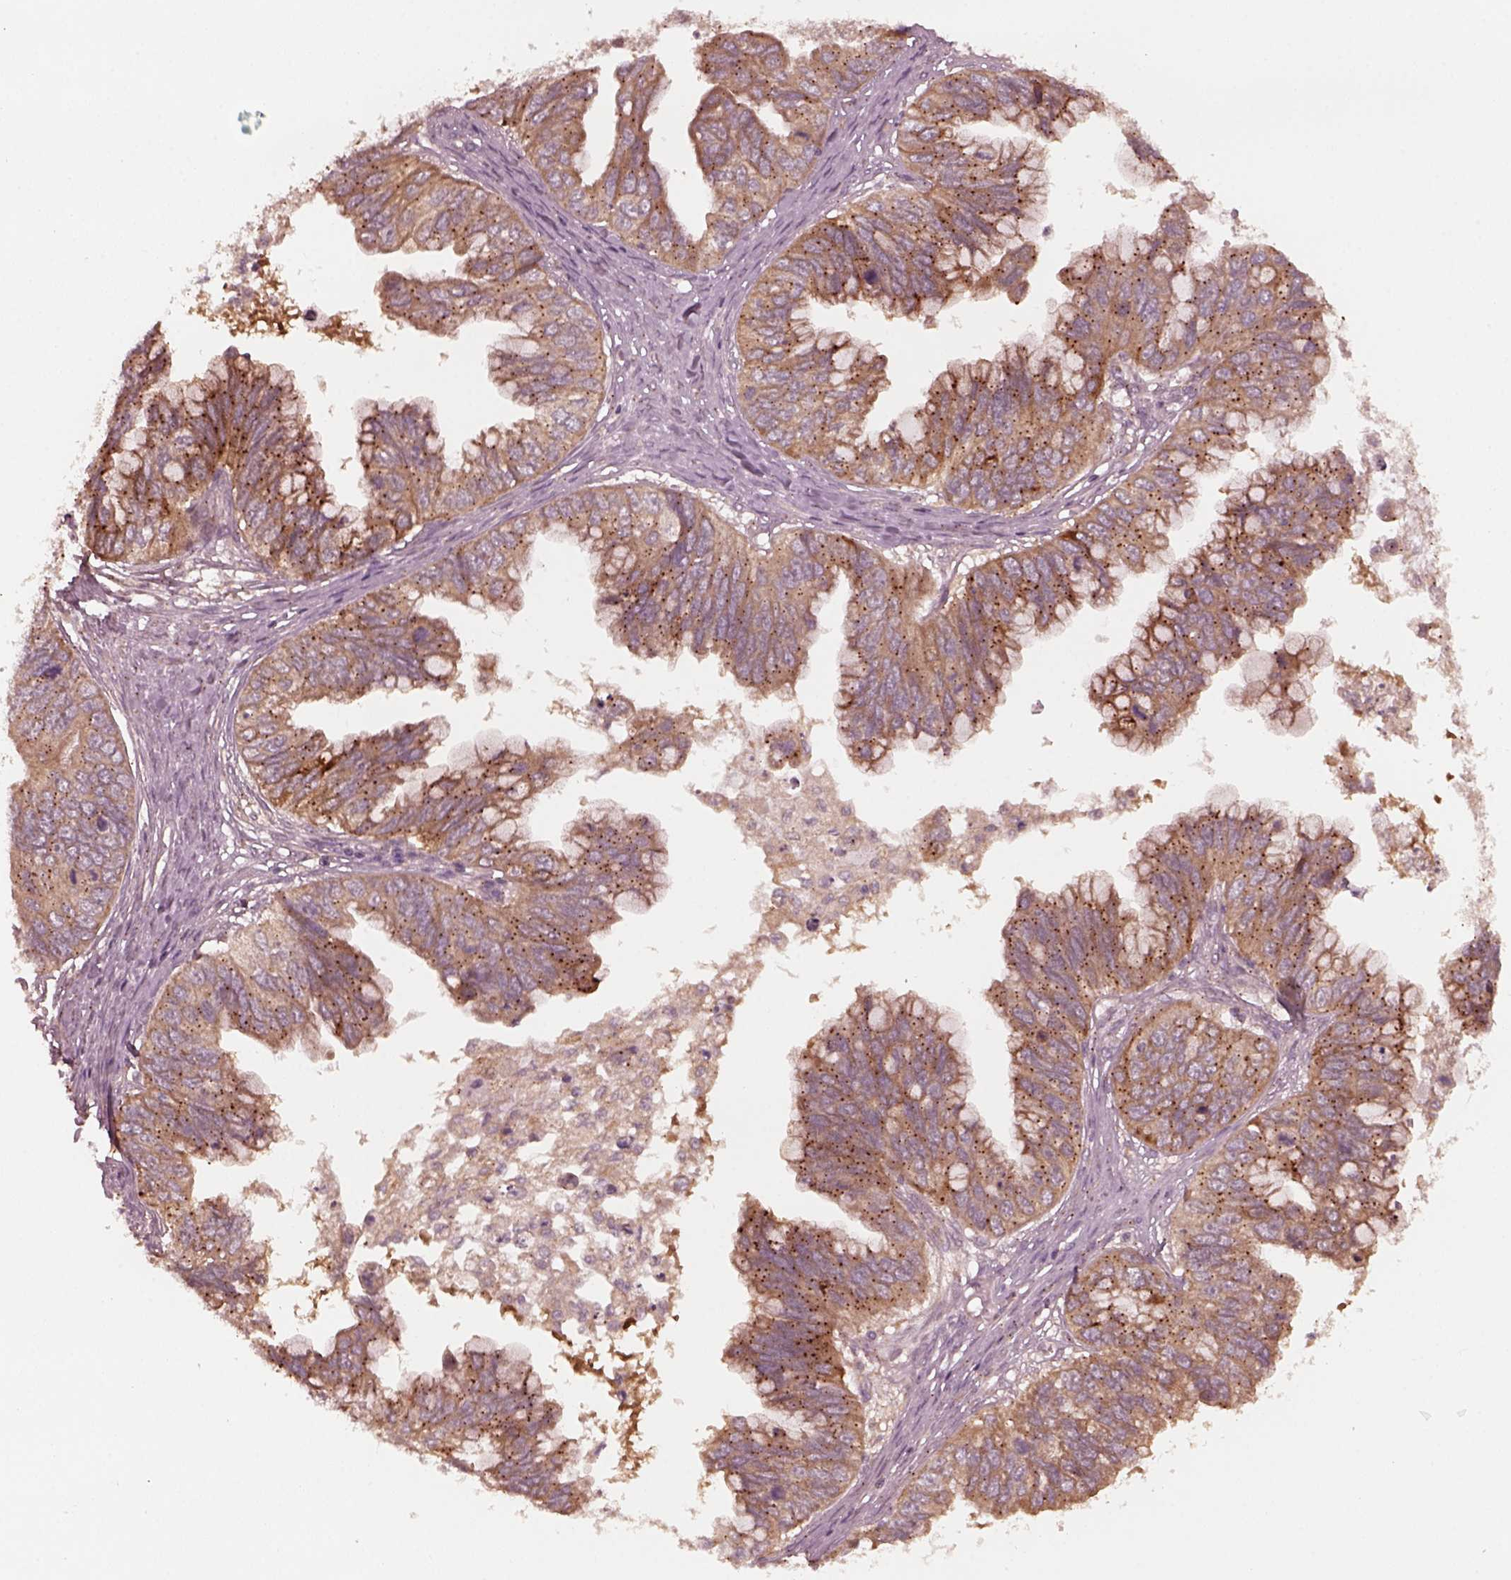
{"staining": {"intensity": "moderate", "quantity": "25%-75%", "location": "cytoplasmic/membranous"}, "tissue": "ovarian cancer", "cell_type": "Tumor cells", "image_type": "cancer", "snomed": [{"axis": "morphology", "description": "Cystadenocarcinoma, mucinous, NOS"}, {"axis": "topography", "description": "Ovary"}], "caption": "DAB immunohistochemical staining of mucinous cystadenocarcinoma (ovarian) exhibits moderate cytoplasmic/membranous protein expression in about 25%-75% of tumor cells.", "gene": "FAF2", "patient": {"sex": "female", "age": 76}}